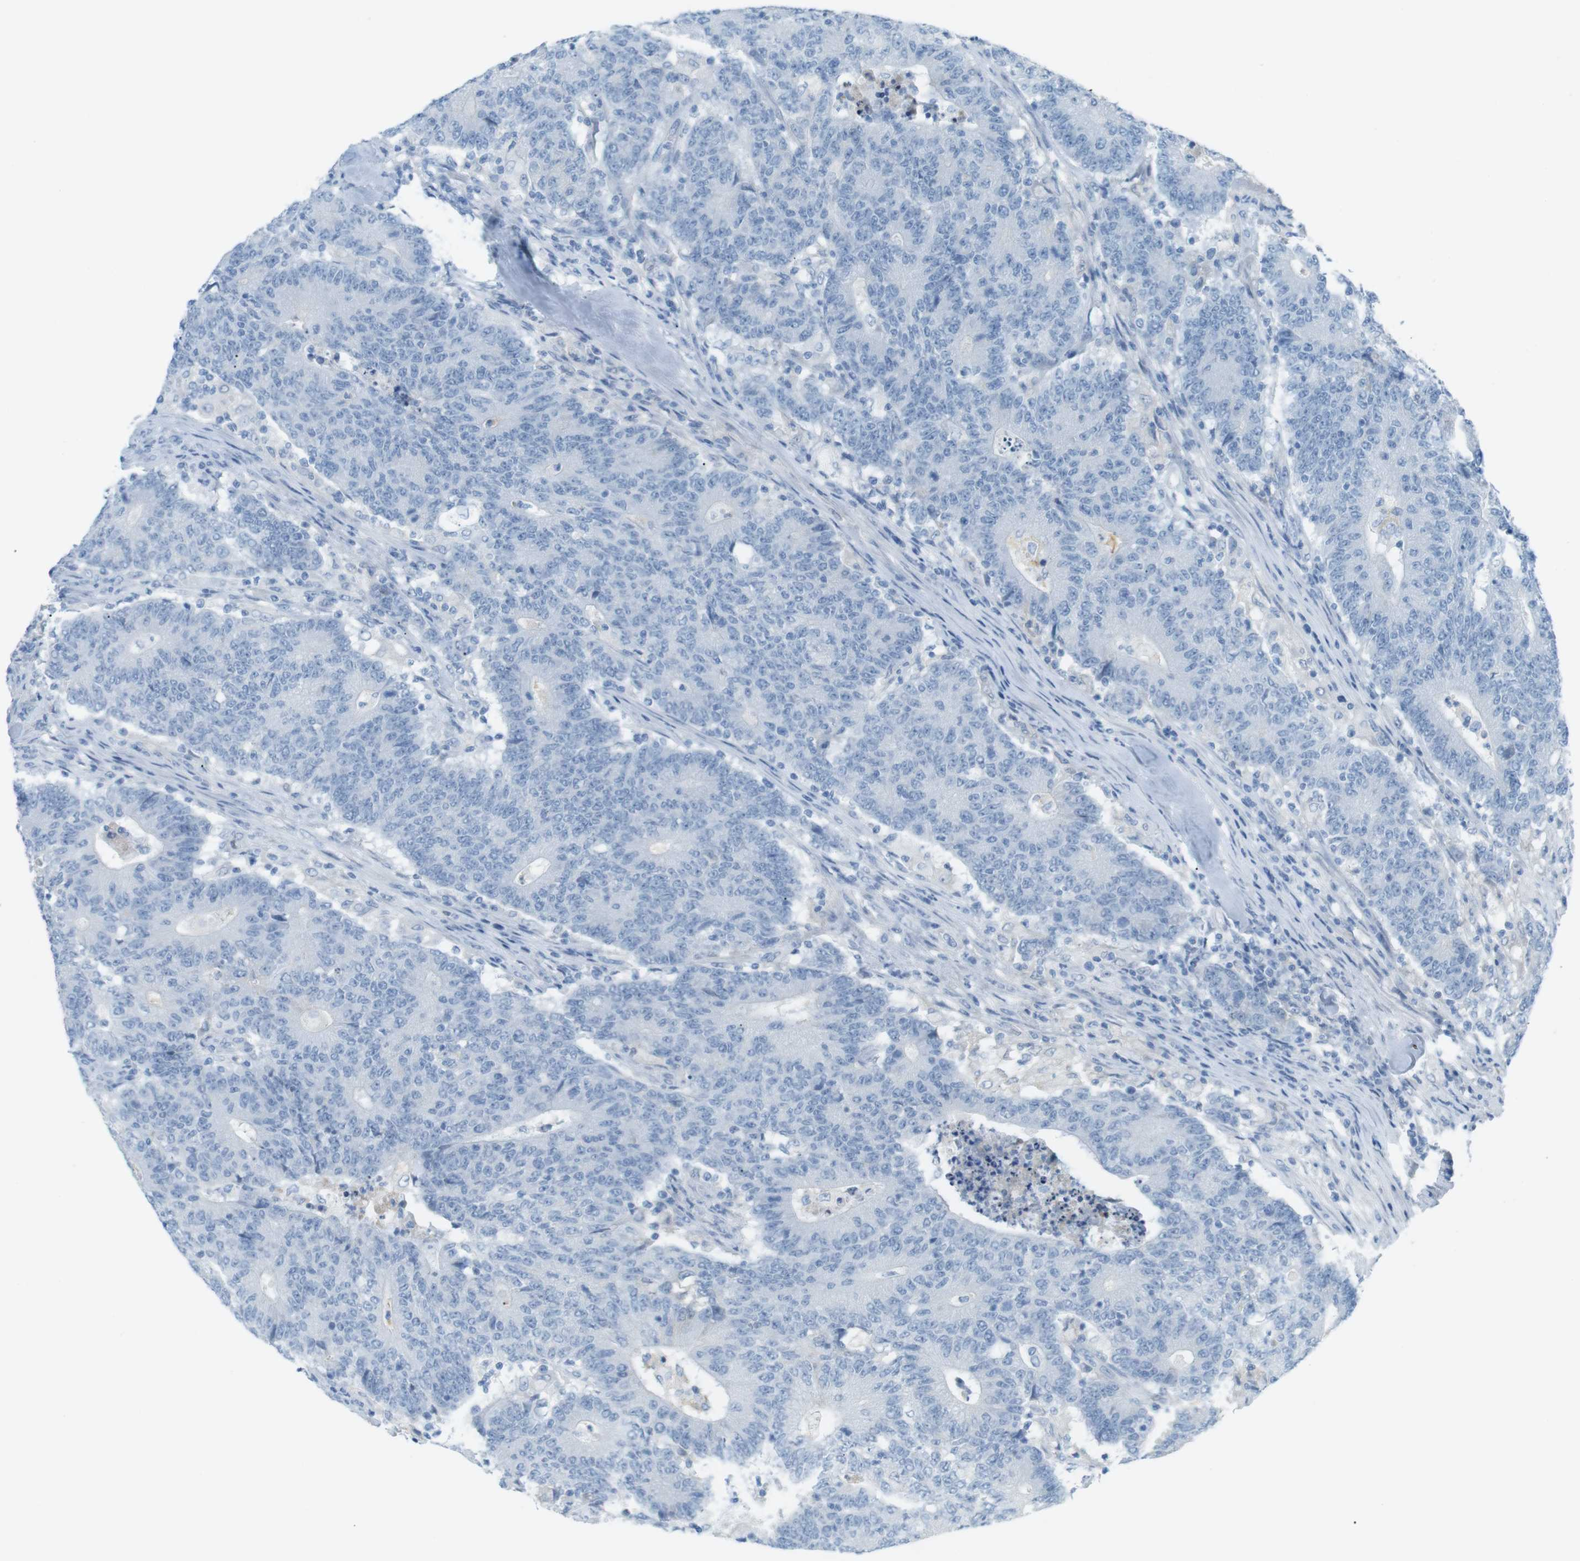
{"staining": {"intensity": "negative", "quantity": "none", "location": "none"}, "tissue": "colorectal cancer", "cell_type": "Tumor cells", "image_type": "cancer", "snomed": [{"axis": "morphology", "description": "Normal tissue, NOS"}, {"axis": "morphology", "description": "Adenocarcinoma, NOS"}, {"axis": "topography", "description": "Colon"}], "caption": "A histopathology image of adenocarcinoma (colorectal) stained for a protein exhibits no brown staining in tumor cells. (Immunohistochemistry (ihc), brightfield microscopy, high magnification).", "gene": "AZGP1", "patient": {"sex": "female", "age": 75}}